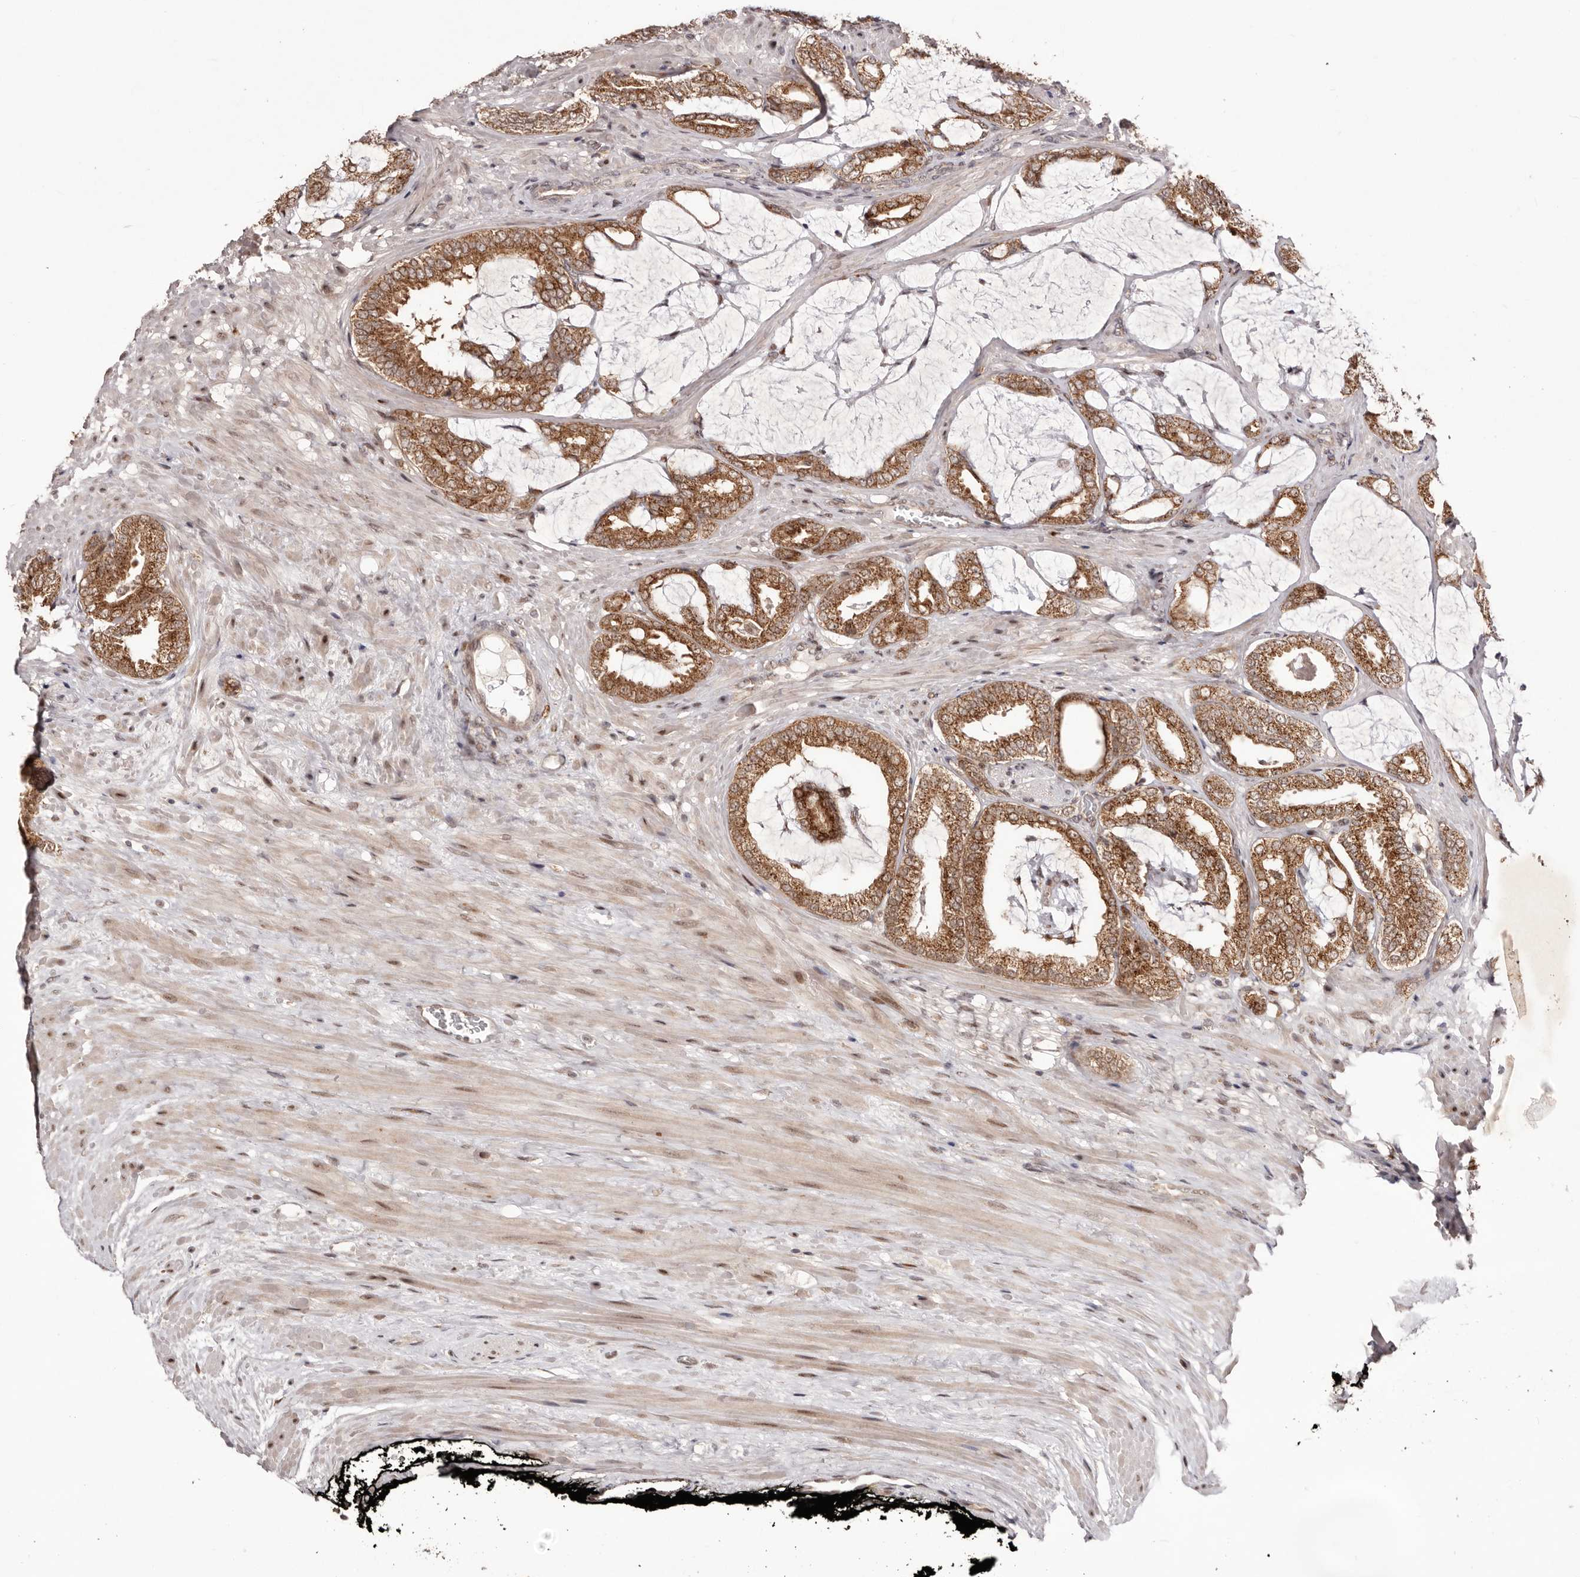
{"staining": {"intensity": "strong", "quantity": ">75%", "location": "cytoplasmic/membranous"}, "tissue": "prostate cancer", "cell_type": "Tumor cells", "image_type": "cancer", "snomed": [{"axis": "morphology", "description": "Adenocarcinoma, Low grade"}, {"axis": "topography", "description": "Prostate"}], "caption": "A brown stain highlights strong cytoplasmic/membranous expression of a protein in human adenocarcinoma (low-grade) (prostate) tumor cells.", "gene": "EGR3", "patient": {"sex": "male", "age": 71}}